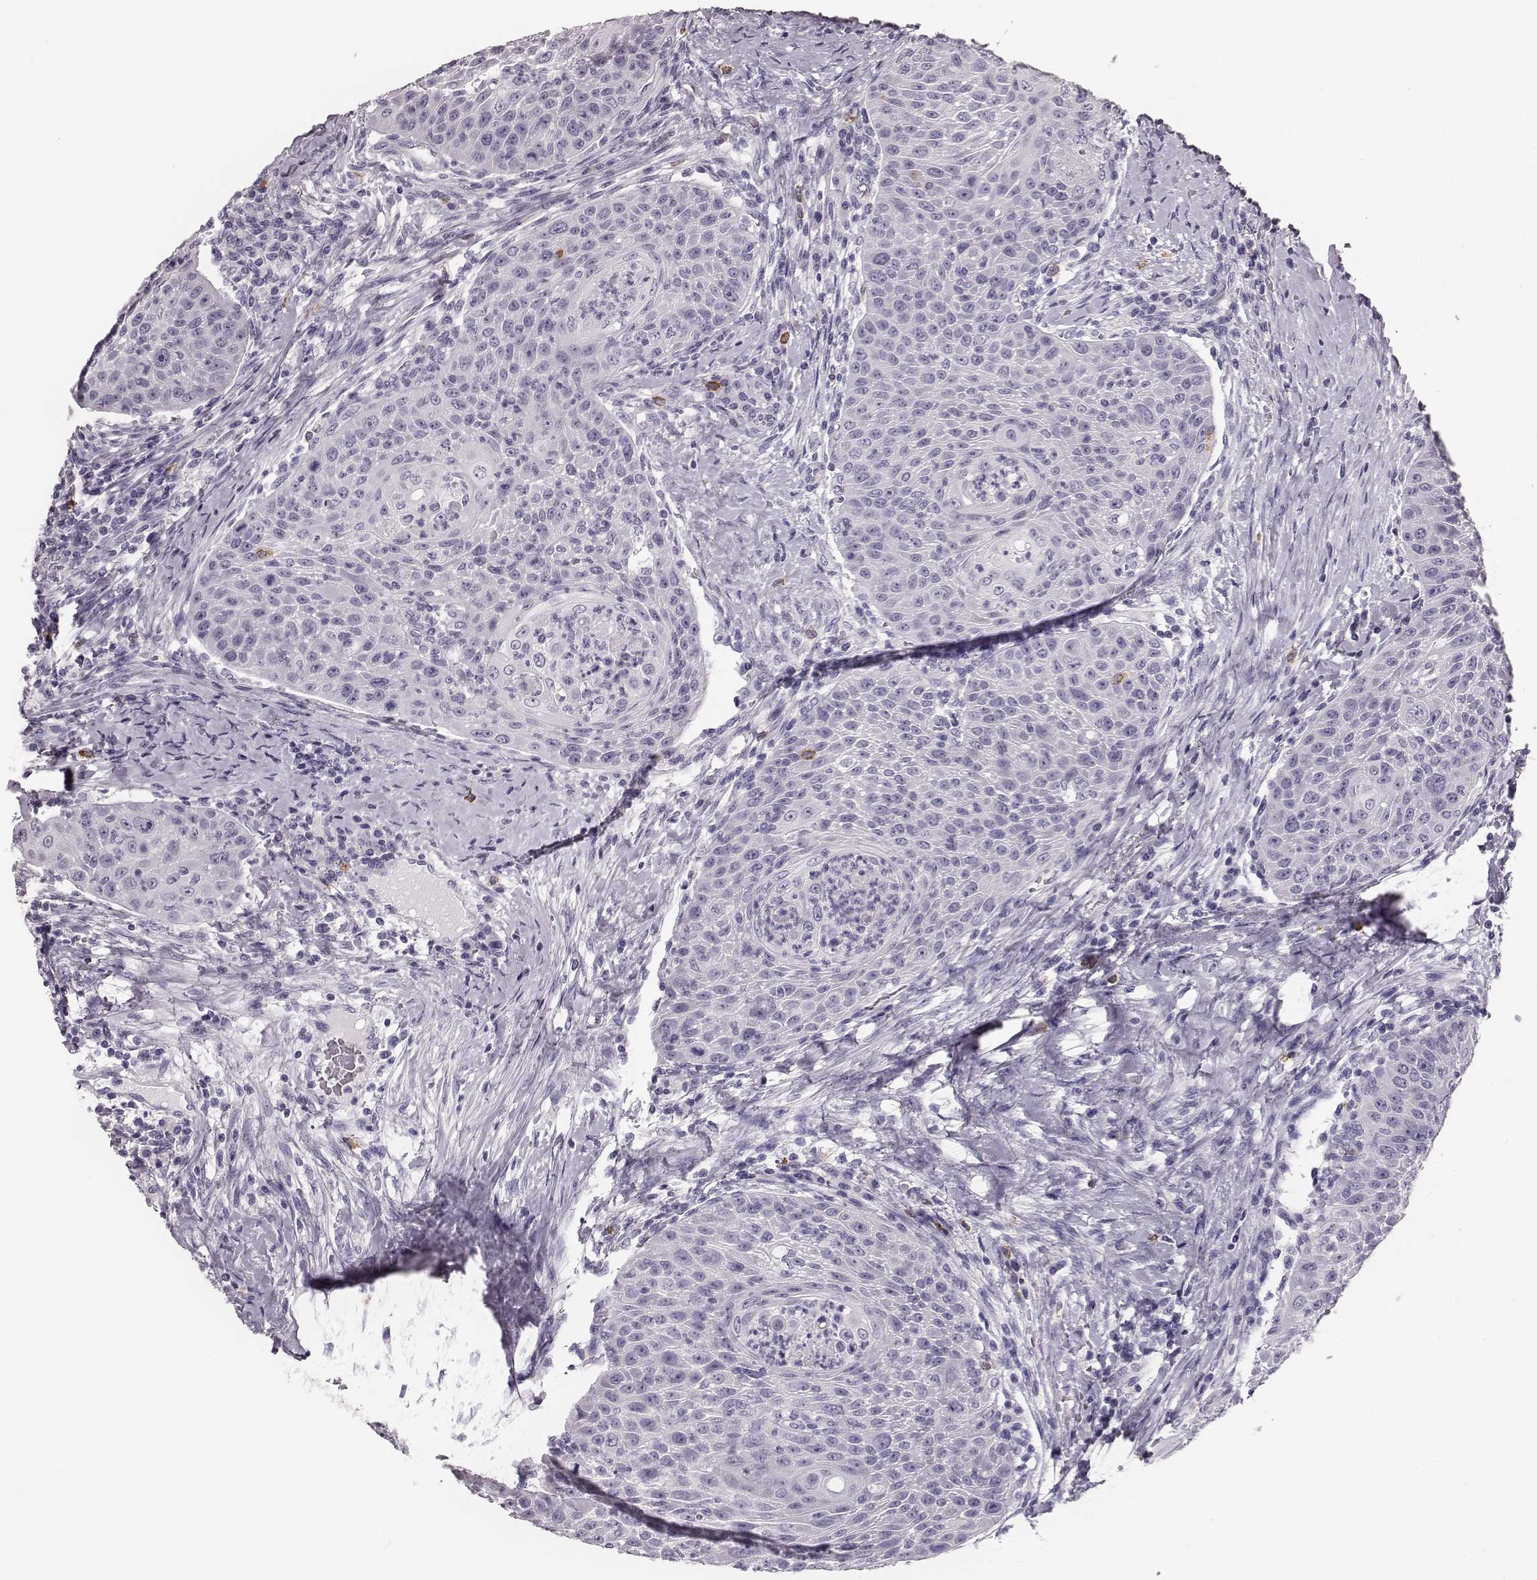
{"staining": {"intensity": "negative", "quantity": "none", "location": "none"}, "tissue": "head and neck cancer", "cell_type": "Tumor cells", "image_type": "cancer", "snomed": [{"axis": "morphology", "description": "Squamous cell carcinoma, NOS"}, {"axis": "topography", "description": "Head-Neck"}], "caption": "Head and neck squamous cell carcinoma was stained to show a protein in brown. There is no significant positivity in tumor cells.", "gene": "NPTXR", "patient": {"sex": "male", "age": 69}}